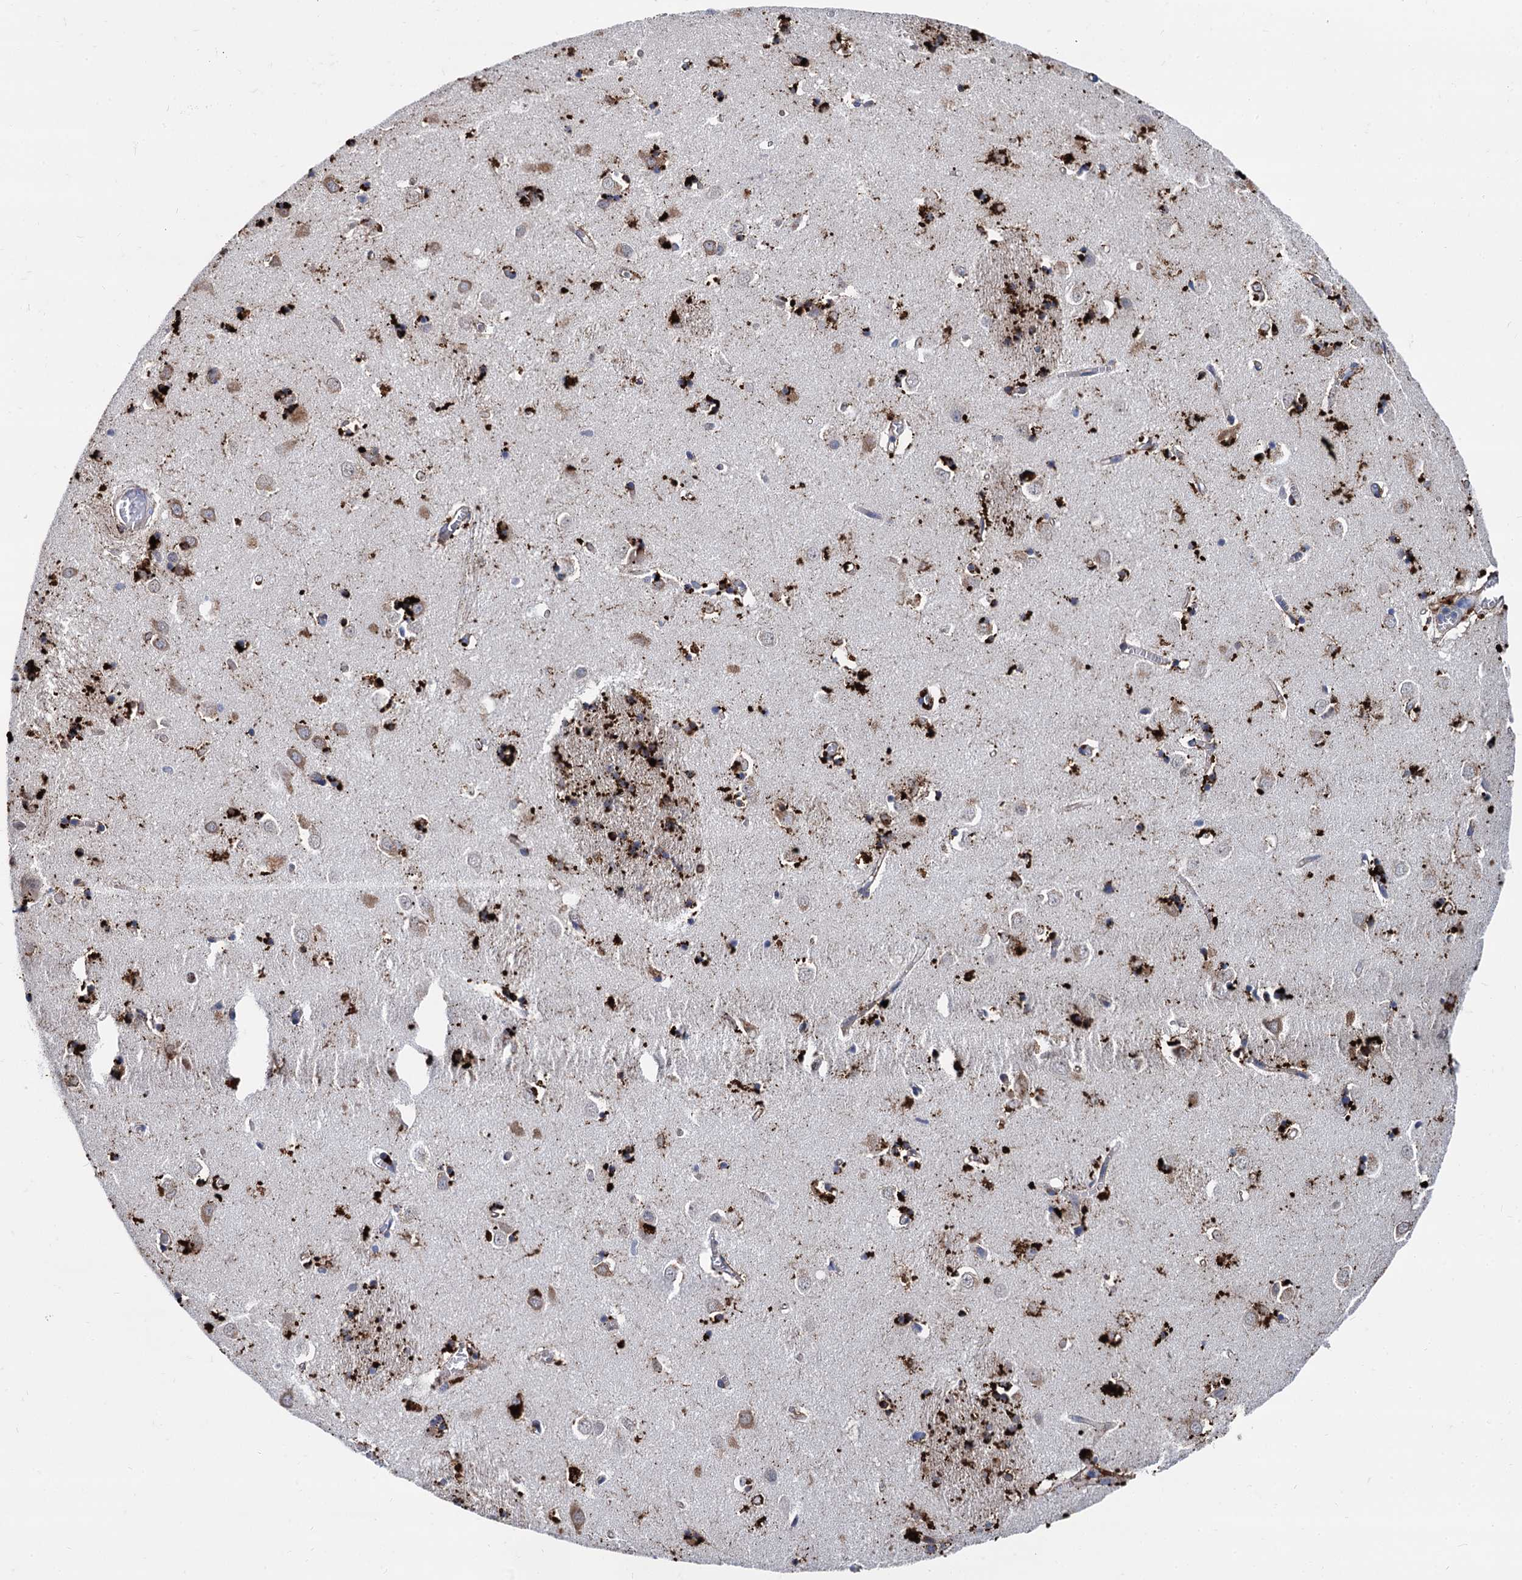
{"staining": {"intensity": "strong", "quantity": ">75%", "location": "cytoplasmic/membranous"}, "tissue": "caudate", "cell_type": "Glial cells", "image_type": "normal", "snomed": [{"axis": "morphology", "description": "Normal tissue, NOS"}, {"axis": "topography", "description": "Lateral ventricle wall"}], "caption": "Protein staining of unremarkable caudate reveals strong cytoplasmic/membranous staining in approximately >75% of glial cells.", "gene": "APOD", "patient": {"sex": "male", "age": 70}}